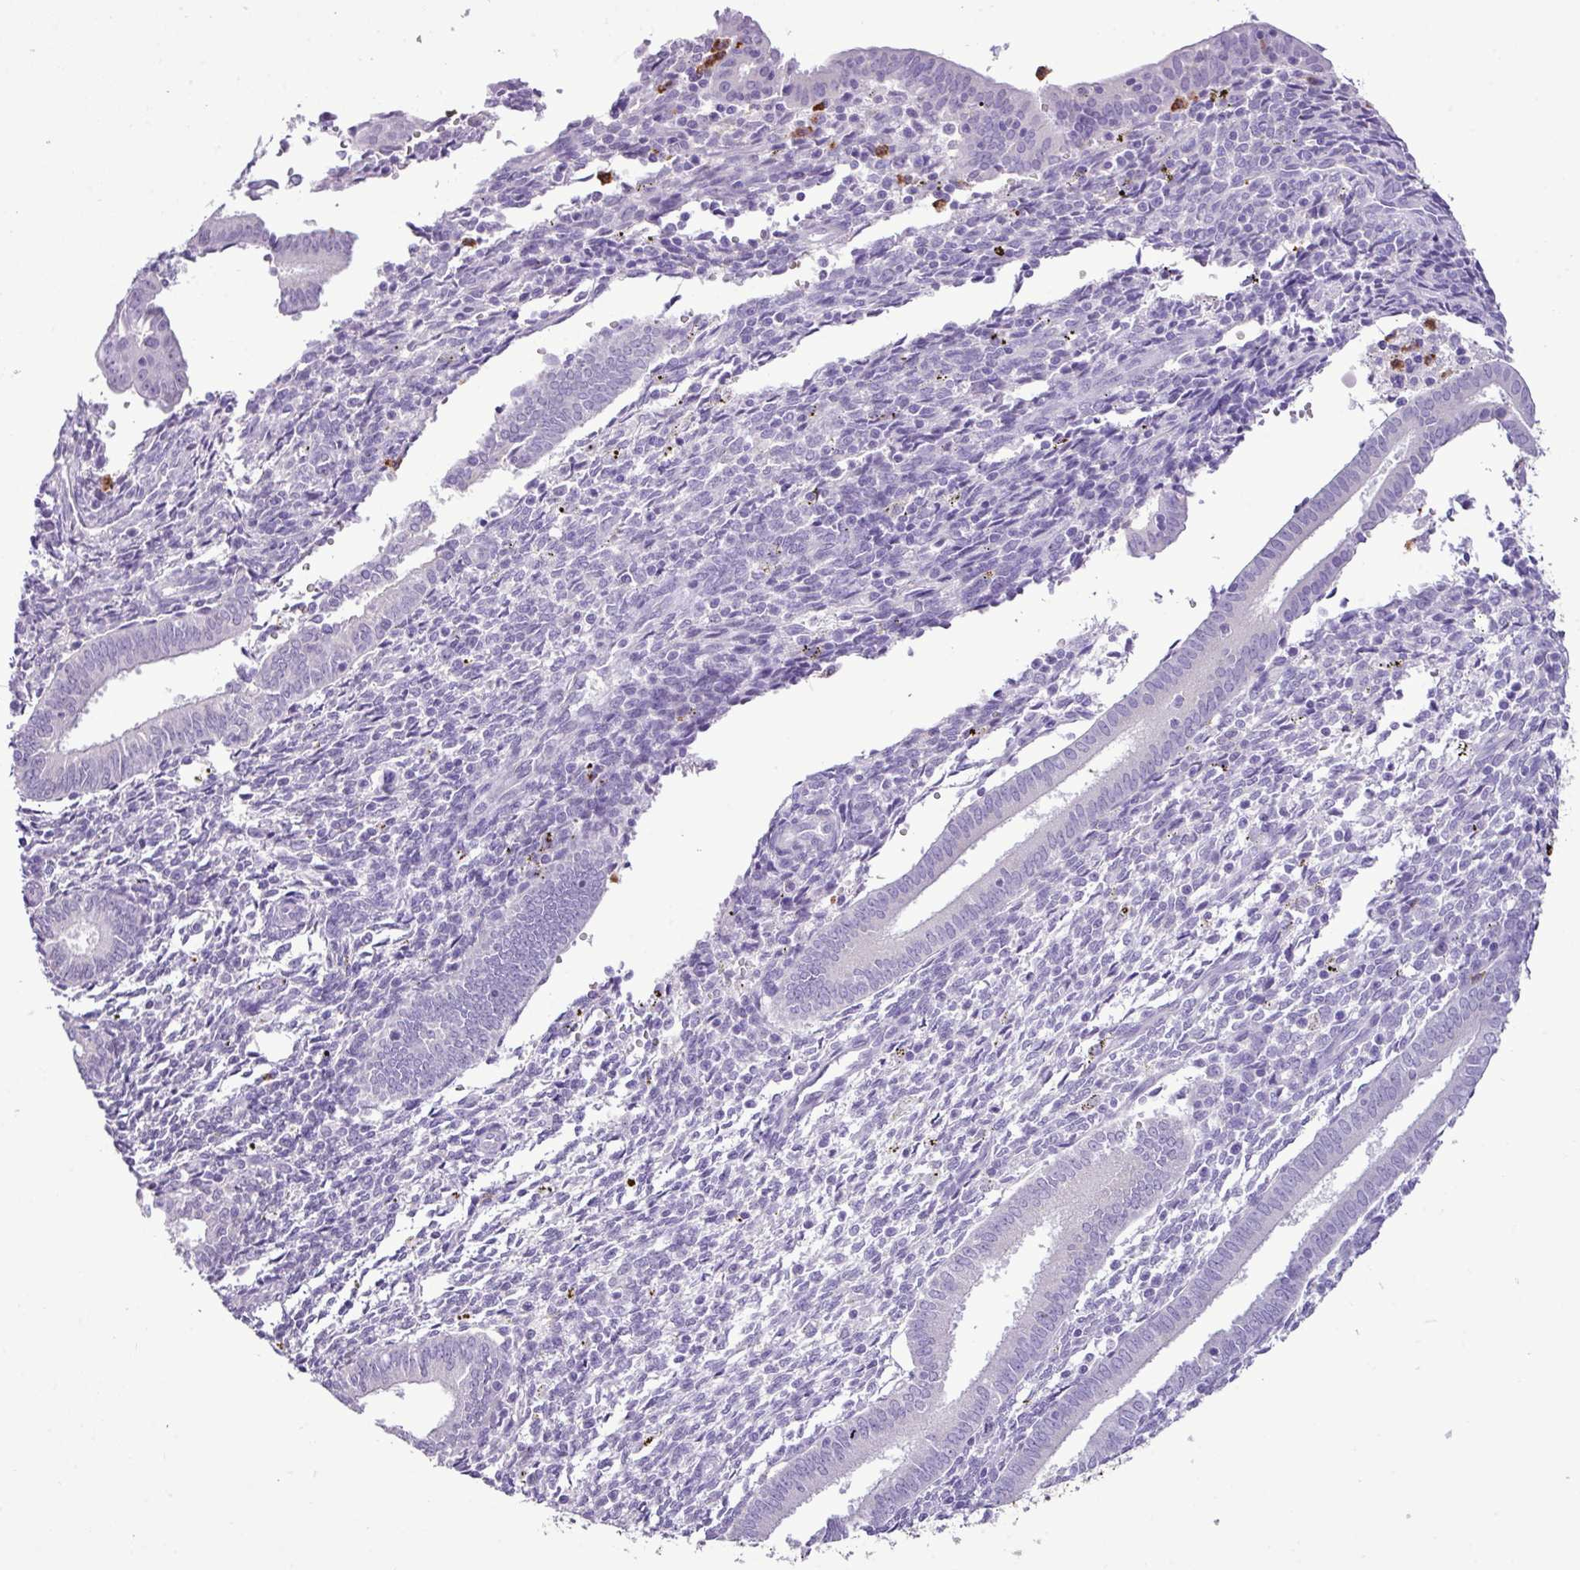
{"staining": {"intensity": "negative", "quantity": "none", "location": "none"}, "tissue": "endometrium", "cell_type": "Cells in endometrial stroma", "image_type": "normal", "snomed": [{"axis": "morphology", "description": "Normal tissue, NOS"}, {"axis": "topography", "description": "Endometrium"}], "caption": "This is an immunohistochemistry (IHC) photomicrograph of benign endometrium. There is no expression in cells in endometrial stroma.", "gene": "ZSCAN5A", "patient": {"sex": "female", "age": 41}}